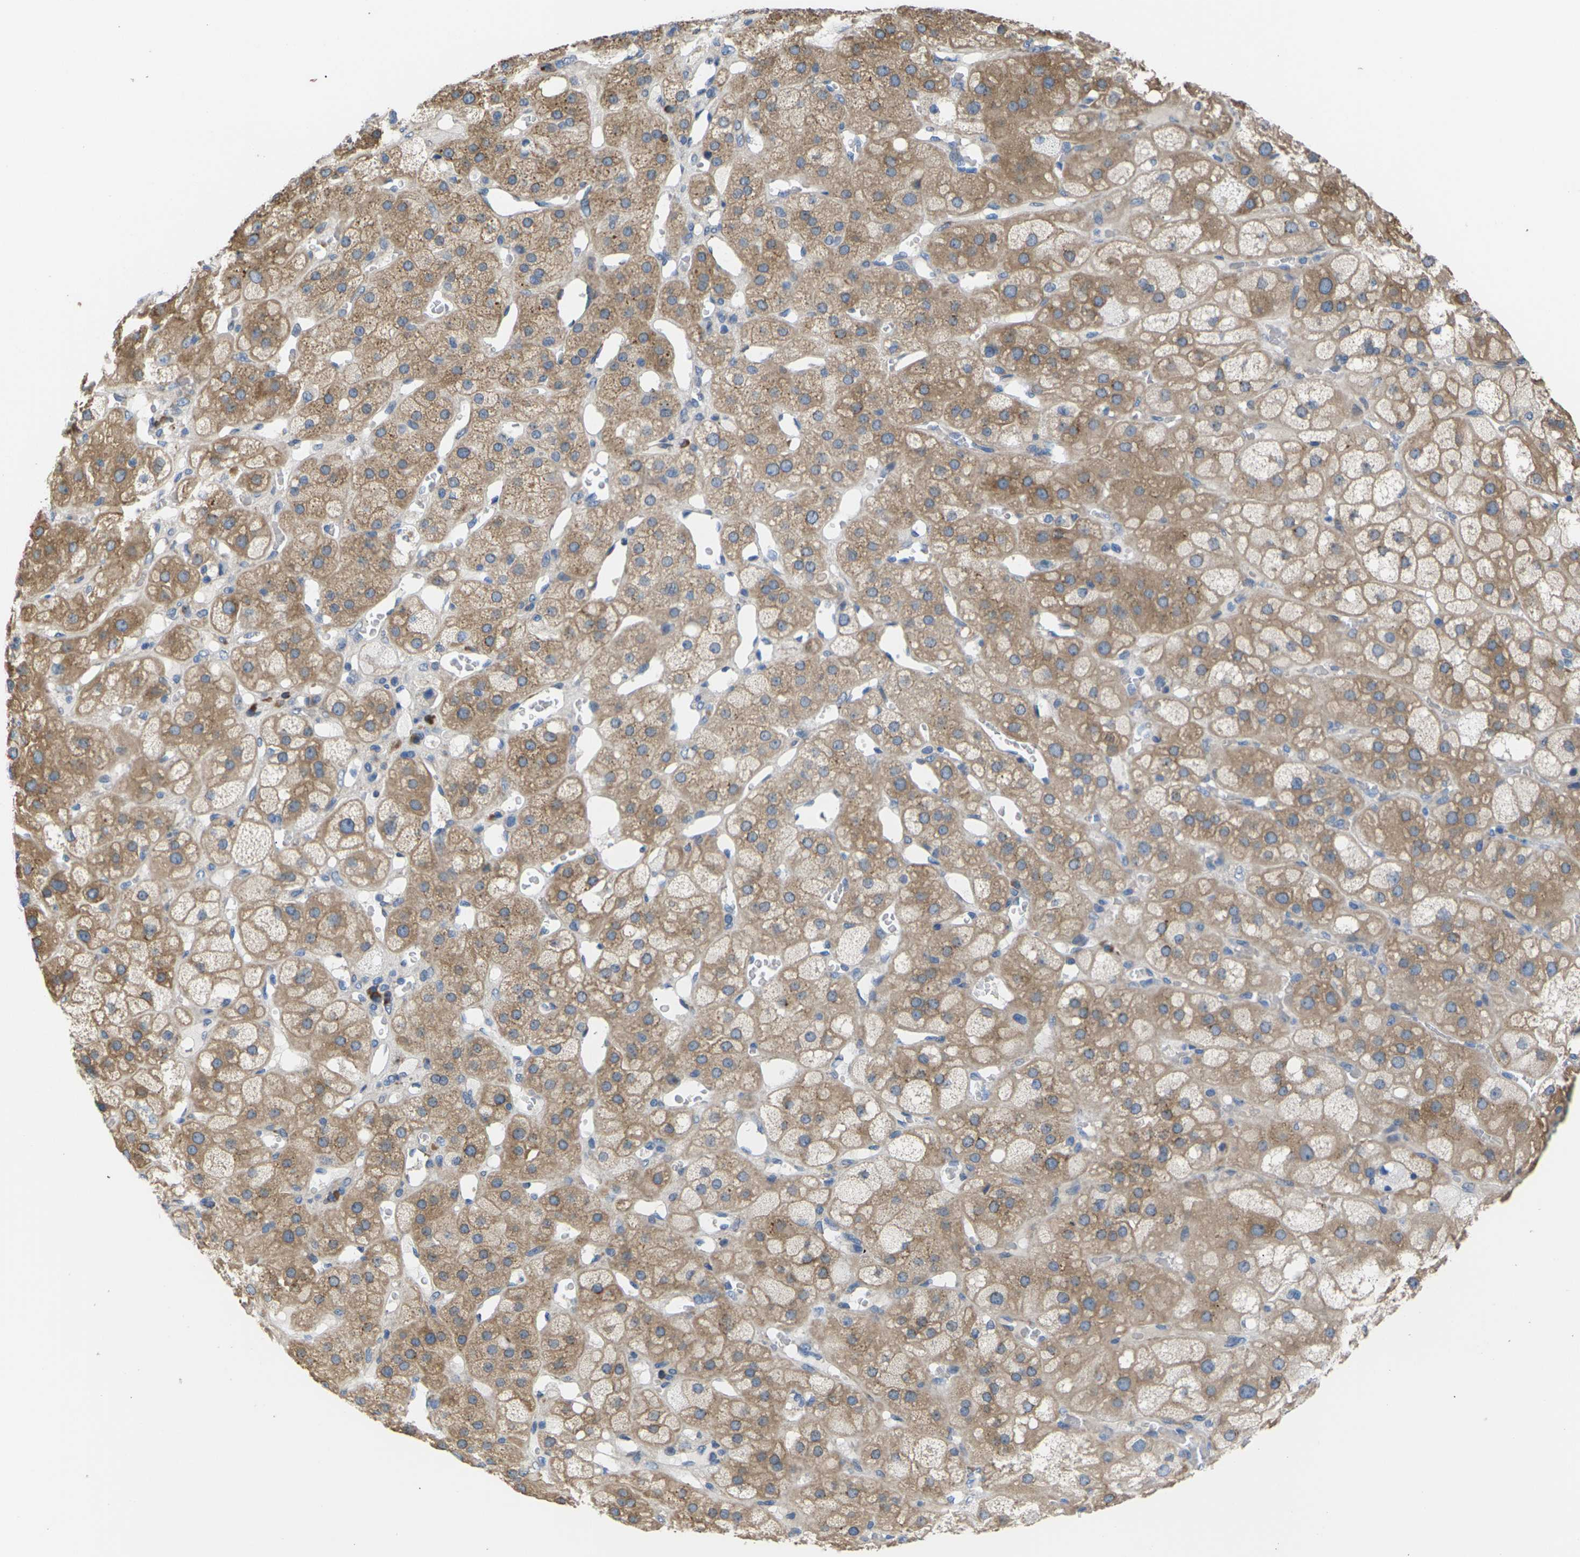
{"staining": {"intensity": "moderate", "quantity": ">75%", "location": "cytoplasmic/membranous"}, "tissue": "adrenal gland", "cell_type": "Glandular cells", "image_type": "normal", "snomed": [{"axis": "morphology", "description": "Normal tissue, NOS"}, {"axis": "topography", "description": "Adrenal gland"}], "caption": "Adrenal gland stained with a protein marker demonstrates moderate staining in glandular cells.", "gene": "KLHDC8B", "patient": {"sex": "female", "age": 47}}